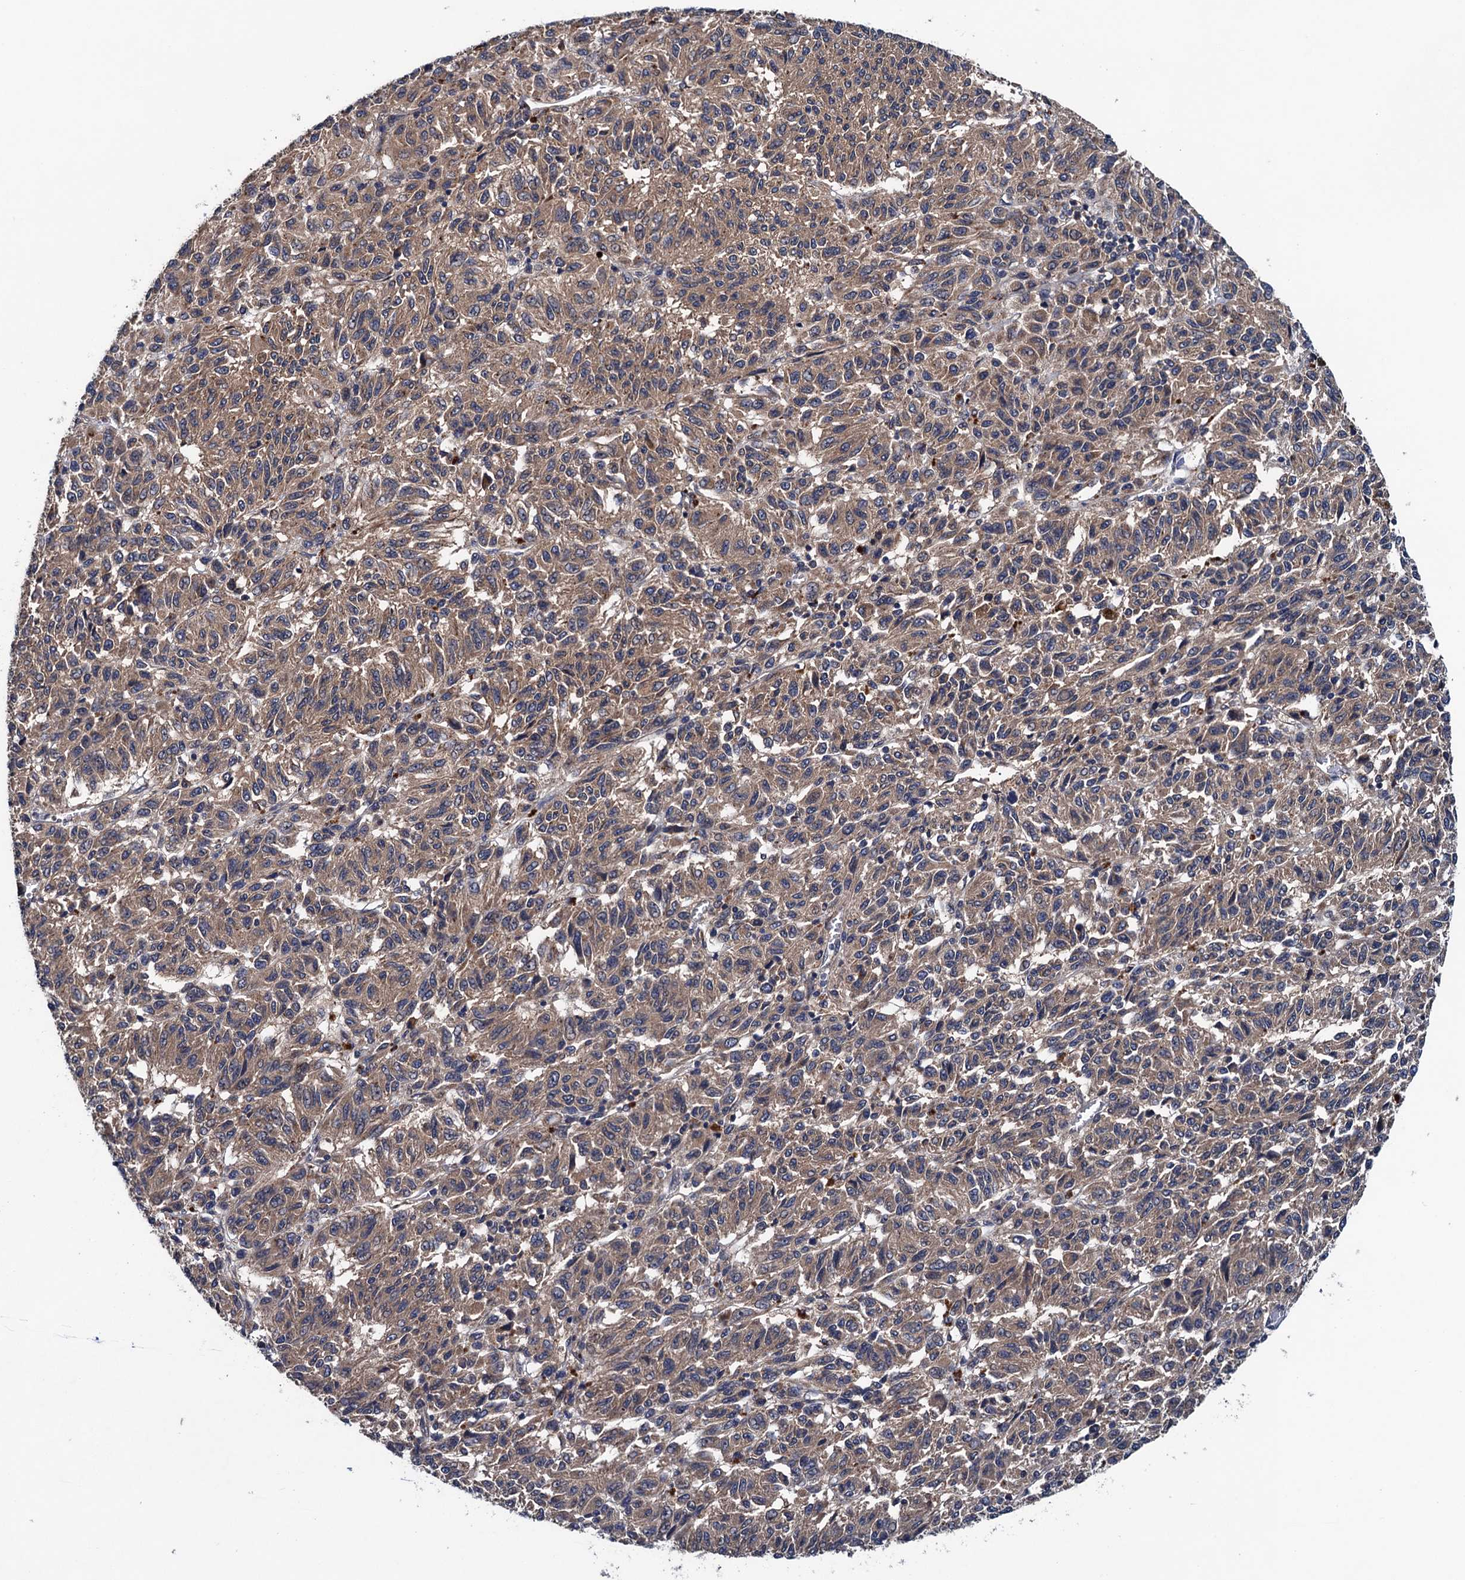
{"staining": {"intensity": "moderate", "quantity": ">75%", "location": "cytoplasmic/membranous"}, "tissue": "melanoma", "cell_type": "Tumor cells", "image_type": "cancer", "snomed": [{"axis": "morphology", "description": "Malignant melanoma, Metastatic site"}, {"axis": "topography", "description": "Lung"}], "caption": "Malignant melanoma (metastatic site) stained with a protein marker exhibits moderate staining in tumor cells.", "gene": "BLTP3B", "patient": {"sex": "male", "age": 64}}